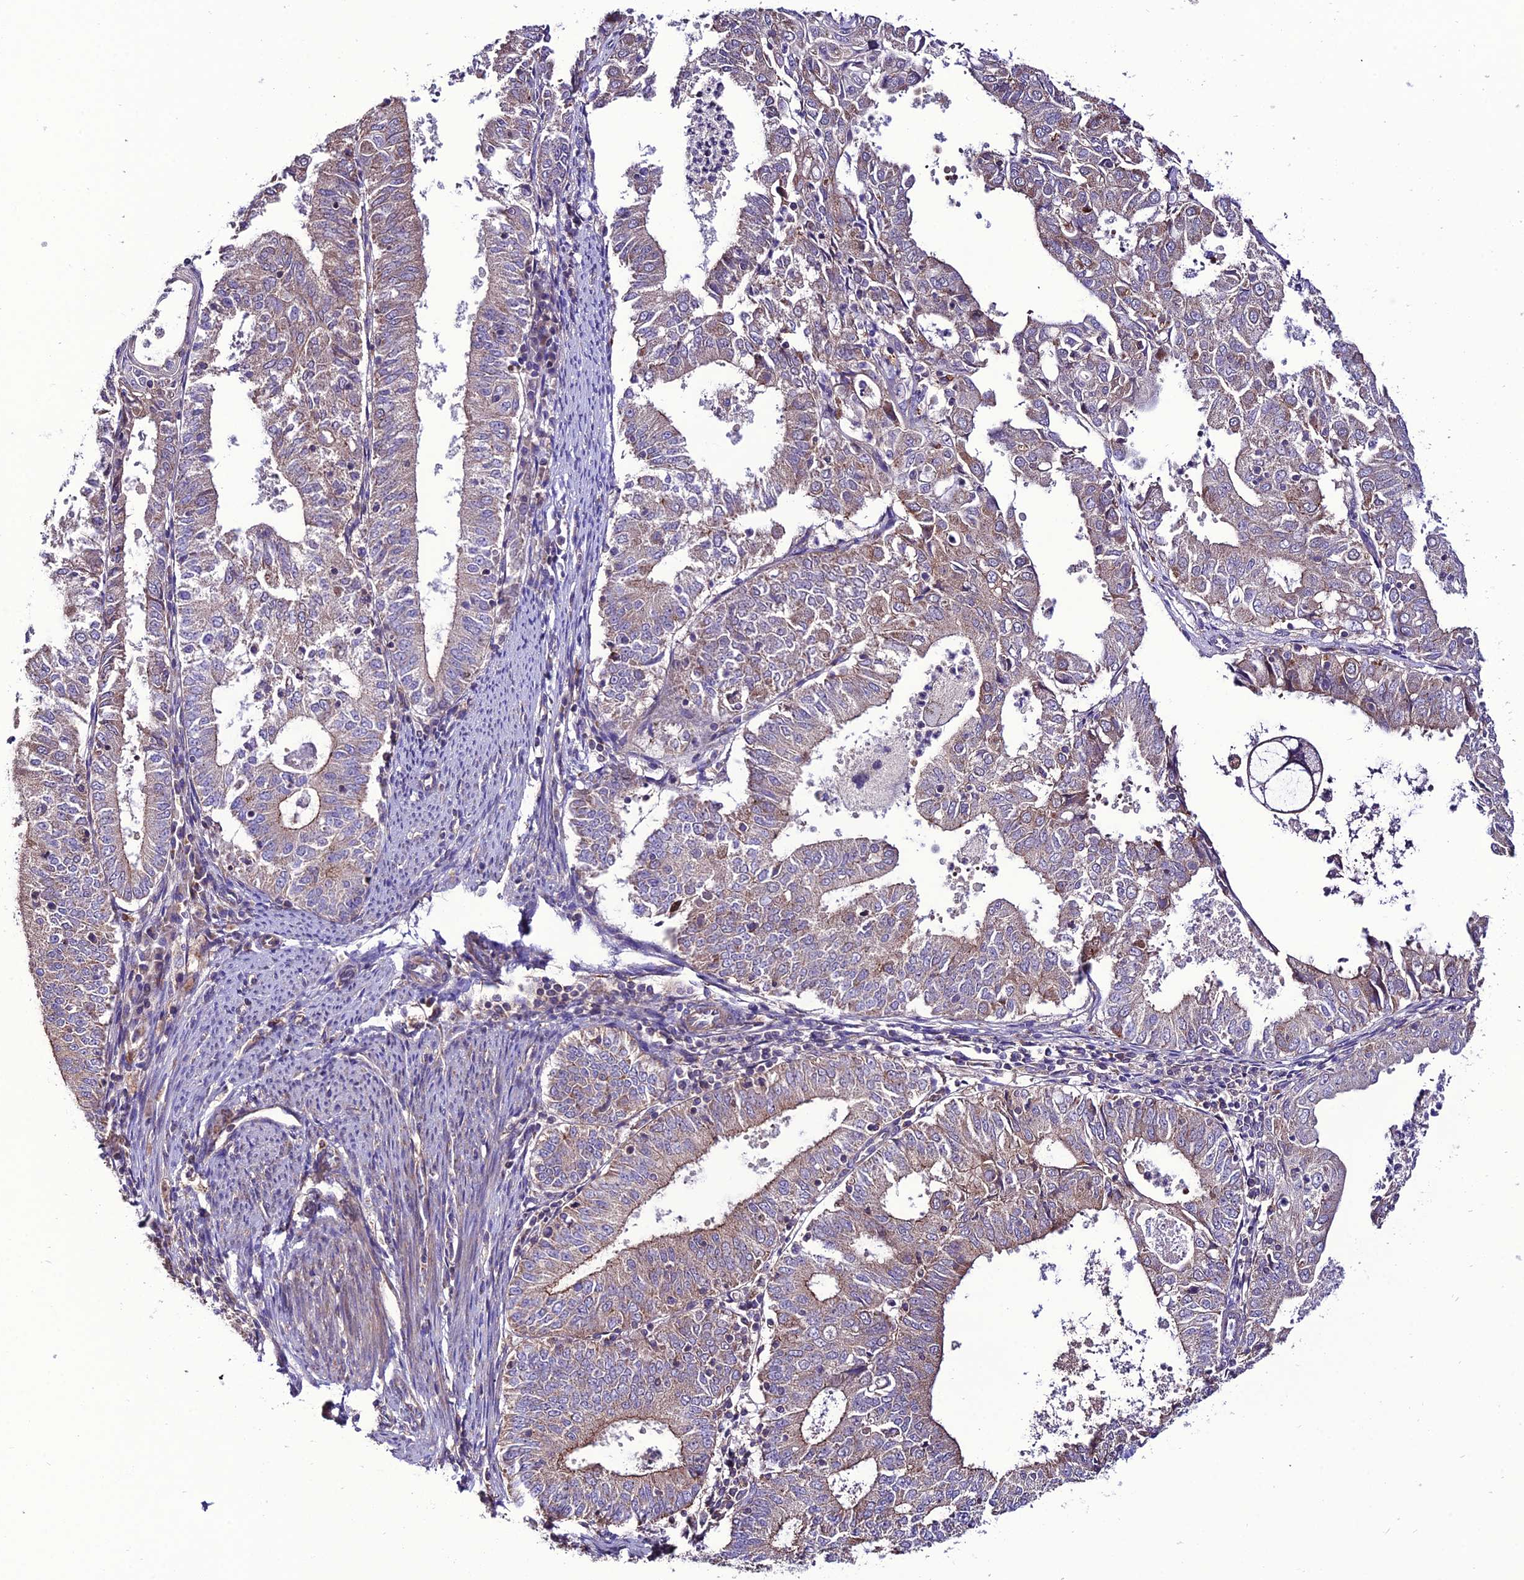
{"staining": {"intensity": "weak", "quantity": "25%-75%", "location": "cytoplasmic/membranous"}, "tissue": "endometrial cancer", "cell_type": "Tumor cells", "image_type": "cancer", "snomed": [{"axis": "morphology", "description": "Adenocarcinoma, NOS"}, {"axis": "topography", "description": "Endometrium"}], "caption": "Human adenocarcinoma (endometrial) stained for a protein (brown) shows weak cytoplasmic/membranous positive staining in about 25%-75% of tumor cells.", "gene": "PPIL3", "patient": {"sex": "female", "age": 57}}